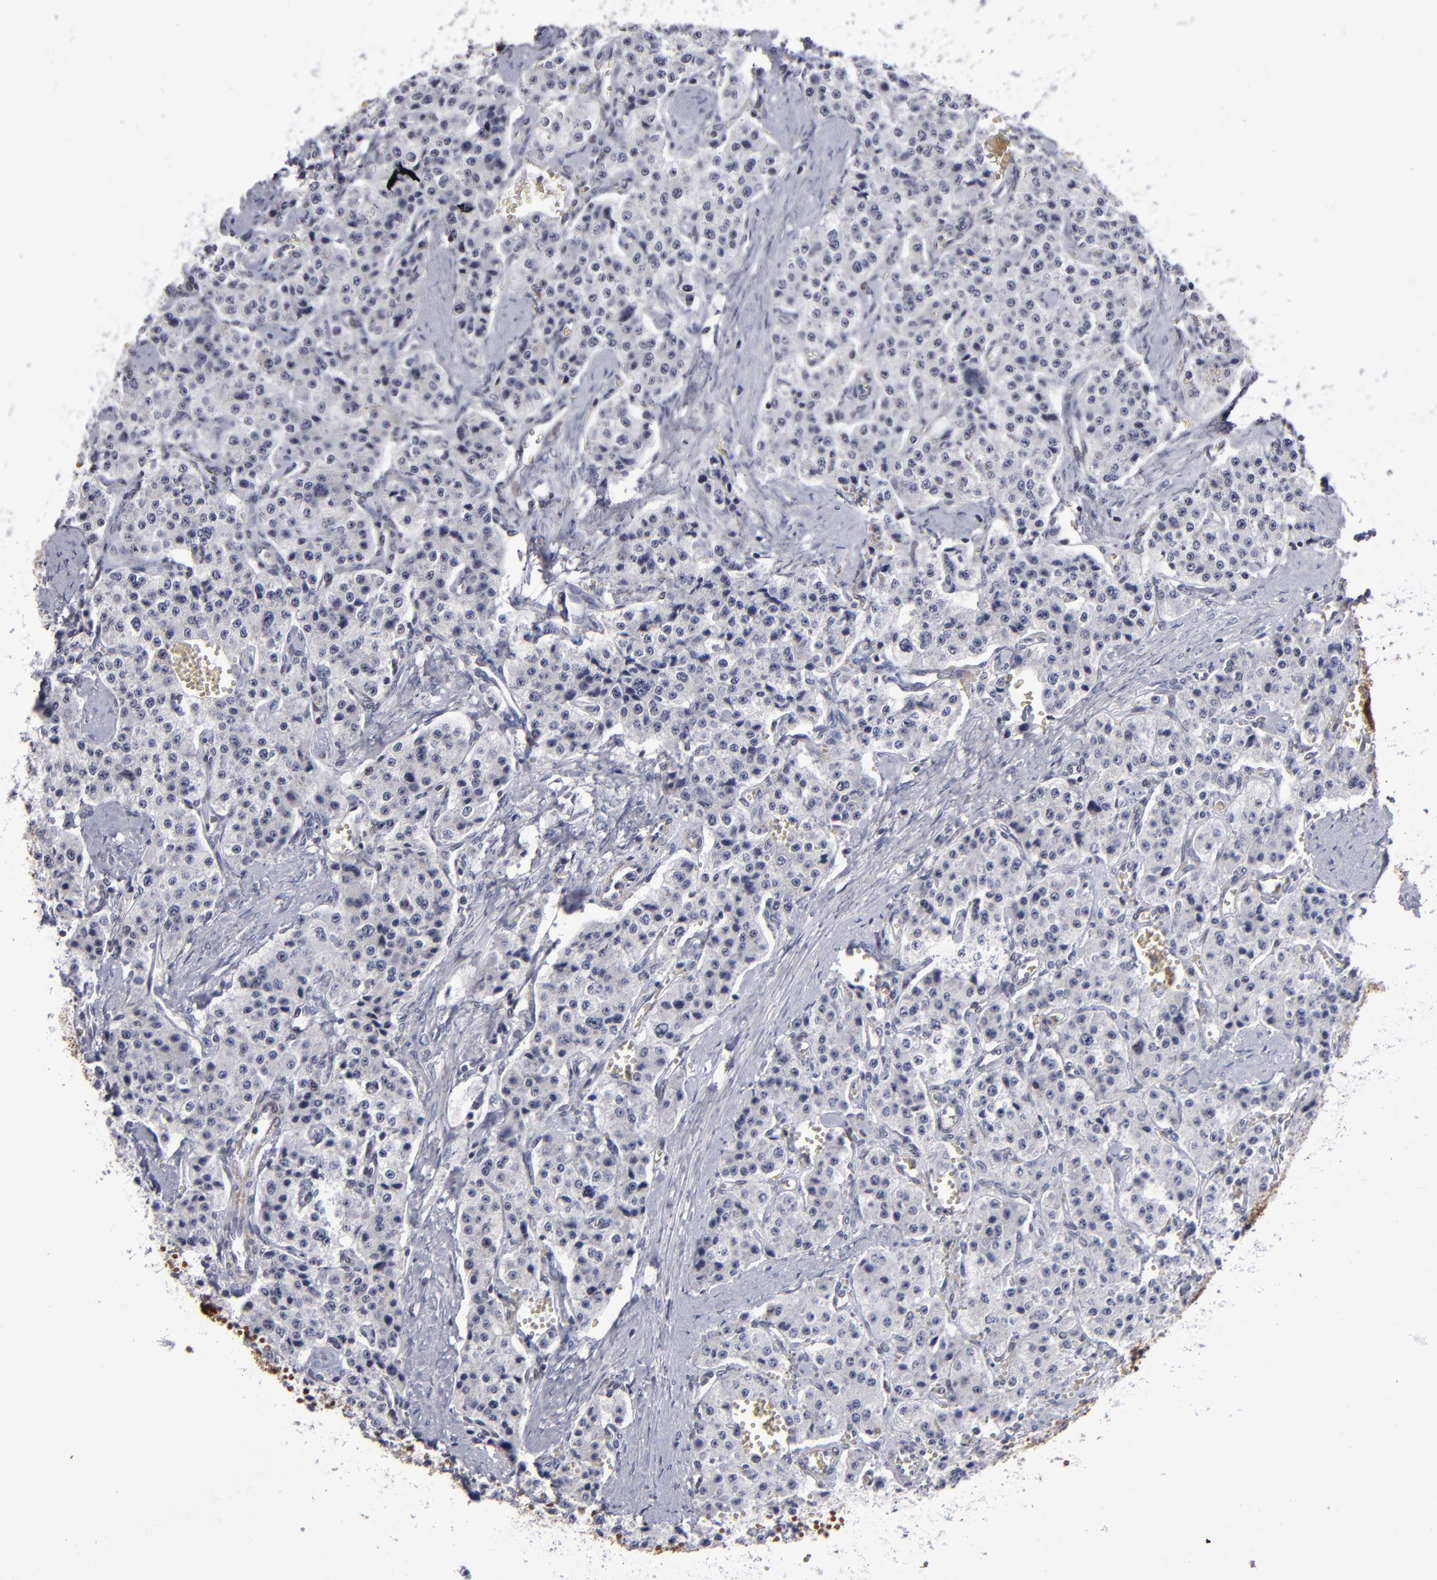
{"staining": {"intensity": "negative", "quantity": "none", "location": "none"}, "tissue": "carcinoid", "cell_type": "Tumor cells", "image_type": "cancer", "snomed": [{"axis": "morphology", "description": "Carcinoid, malignant, NOS"}, {"axis": "topography", "description": "Small intestine"}], "caption": "Malignant carcinoid stained for a protein using immunohistochemistry (IHC) exhibits no positivity tumor cells.", "gene": "MGMT", "patient": {"sex": "male", "age": 52}}